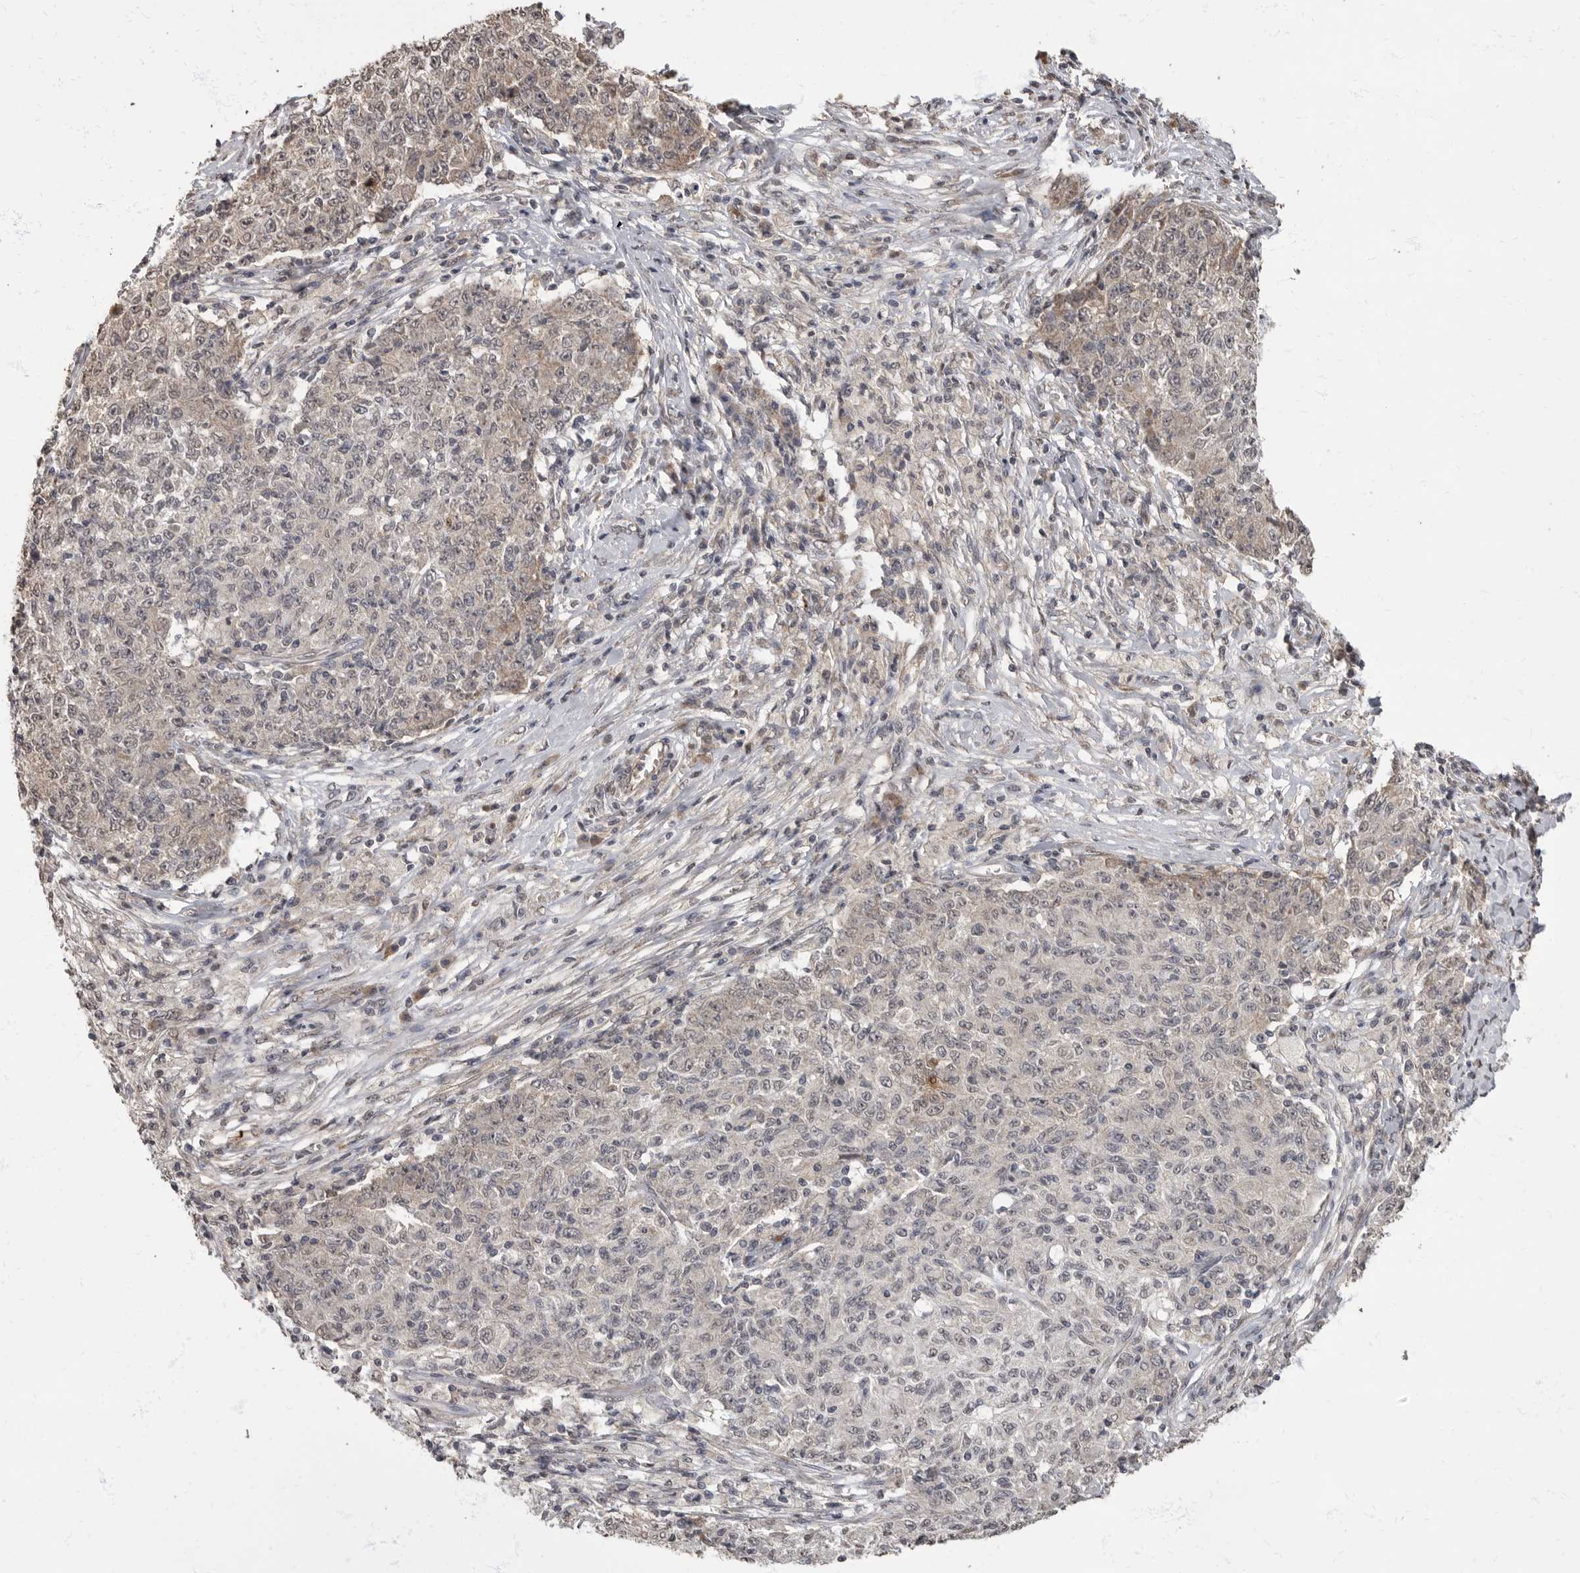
{"staining": {"intensity": "weak", "quantity": "<25%", "location": "cytoplasmic/membranous"}, "tissue": "ovarian cancer", "cell_type": "Tumor cells", "image_type": "cancer", "snomed": [{"axis": "morphology", "description": "Carcinoma, endometroid"}, {"axis": "topography", "description": "Ovary"}], "caption": "There is no significant staining in tumor cells of ovarian cancer (endometroid carcinoma). Brightfield microscopy of IHC stained with DAB (brown) and hematoxylin (blue), captured at high magnification.", "gene": "MAFG", "patient": {"sex": "female", "age": 42}}